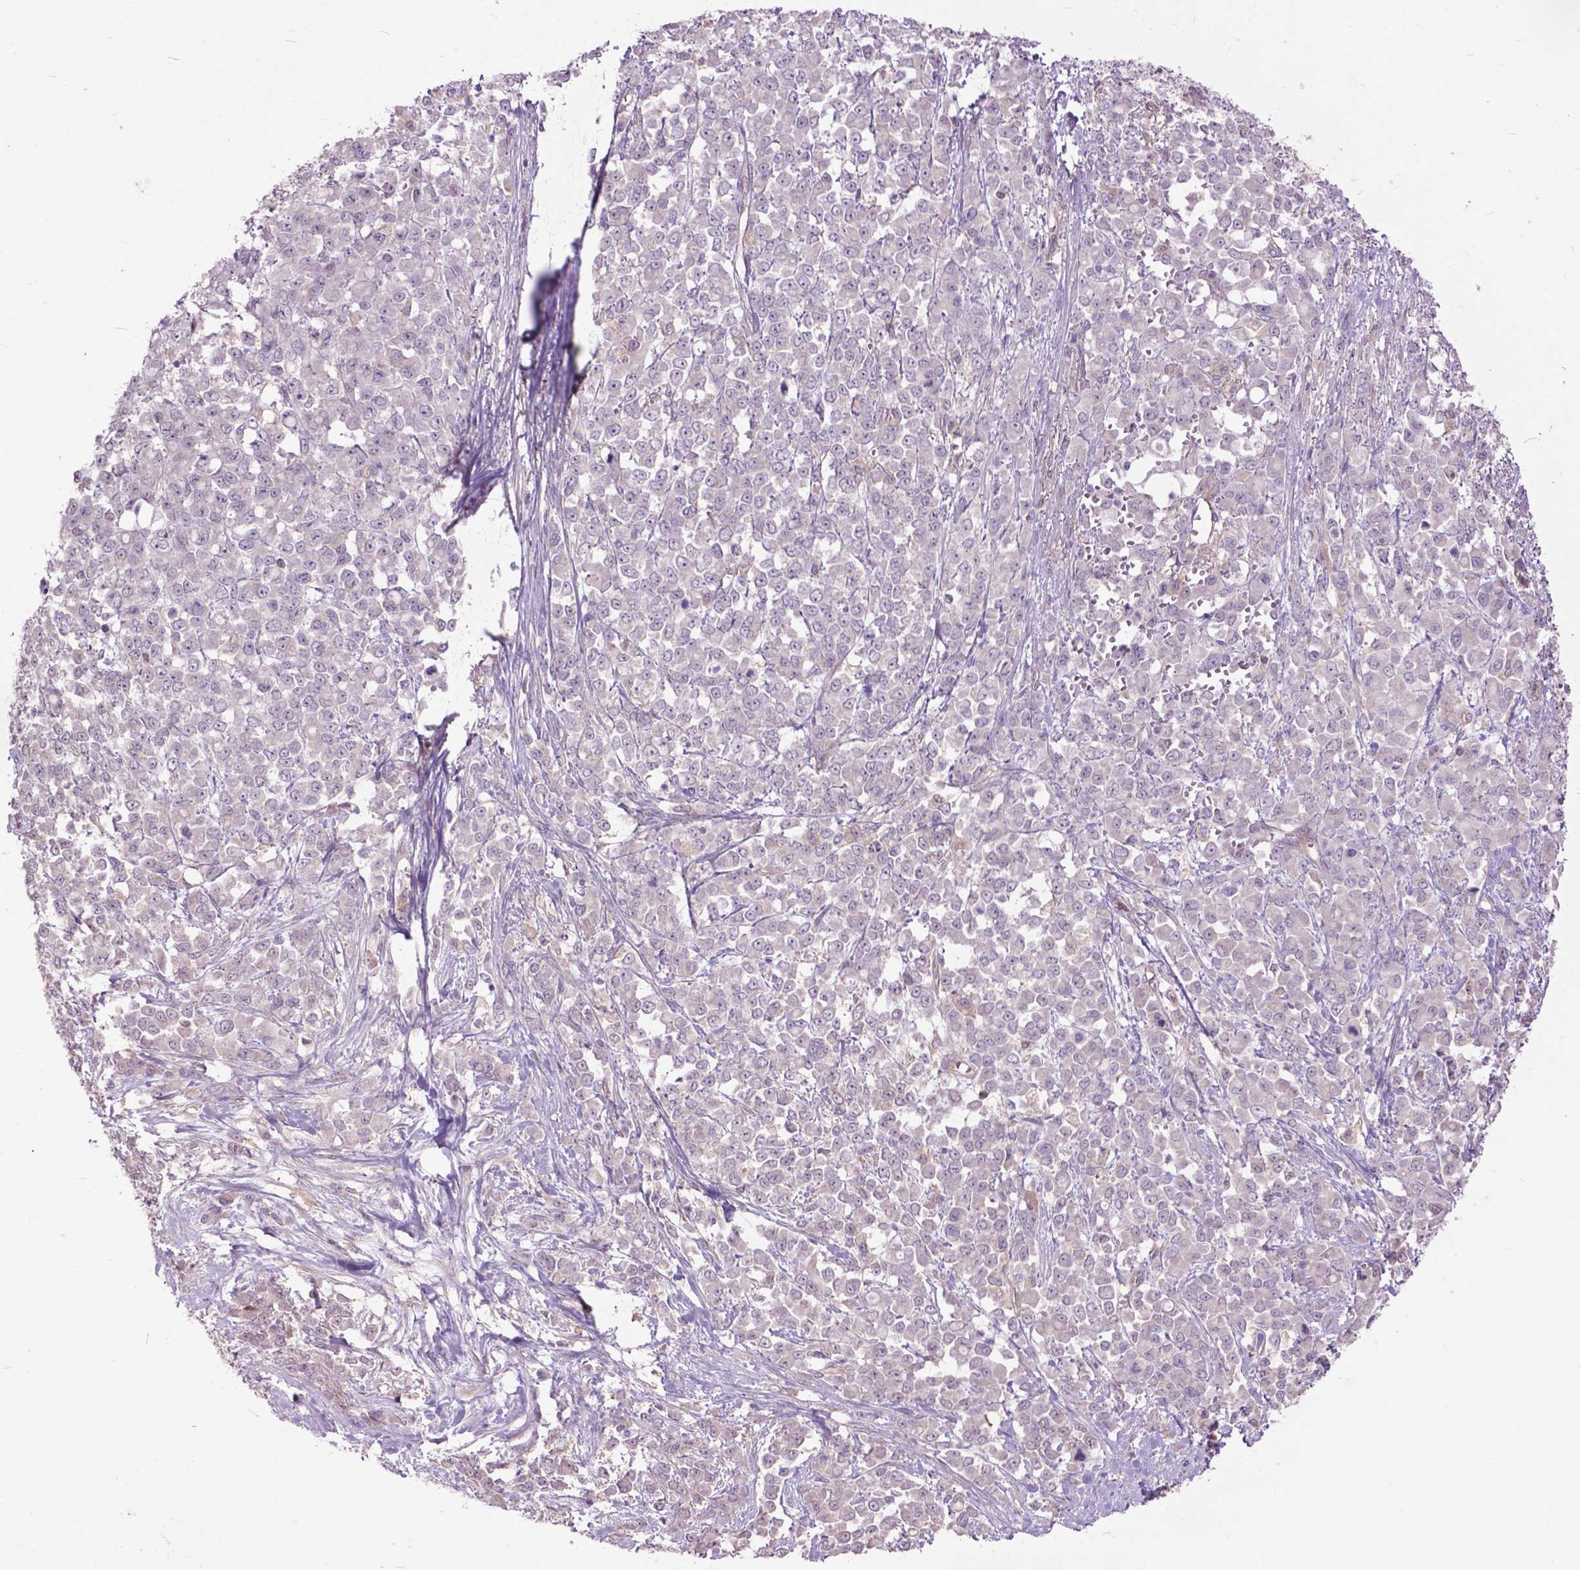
{"staining": {"intensity": "negative", "quantity": "none", "location": "none"}, "tissue": "stomach cancer", "cell_type": "Tumor cells", "image_type": "cancer", "snomed": [{"axis": "morphology", "description": "Adenocarcinoma, NOS"}, {"axis": "topography", "description": "Stomach"}], "caption": "Stomach cancer stained for a protein using immunohistochemistry exhibits no staining tumor cells.", "gene": "ARAF", "patient": {"sex": "female", "age": 76}}